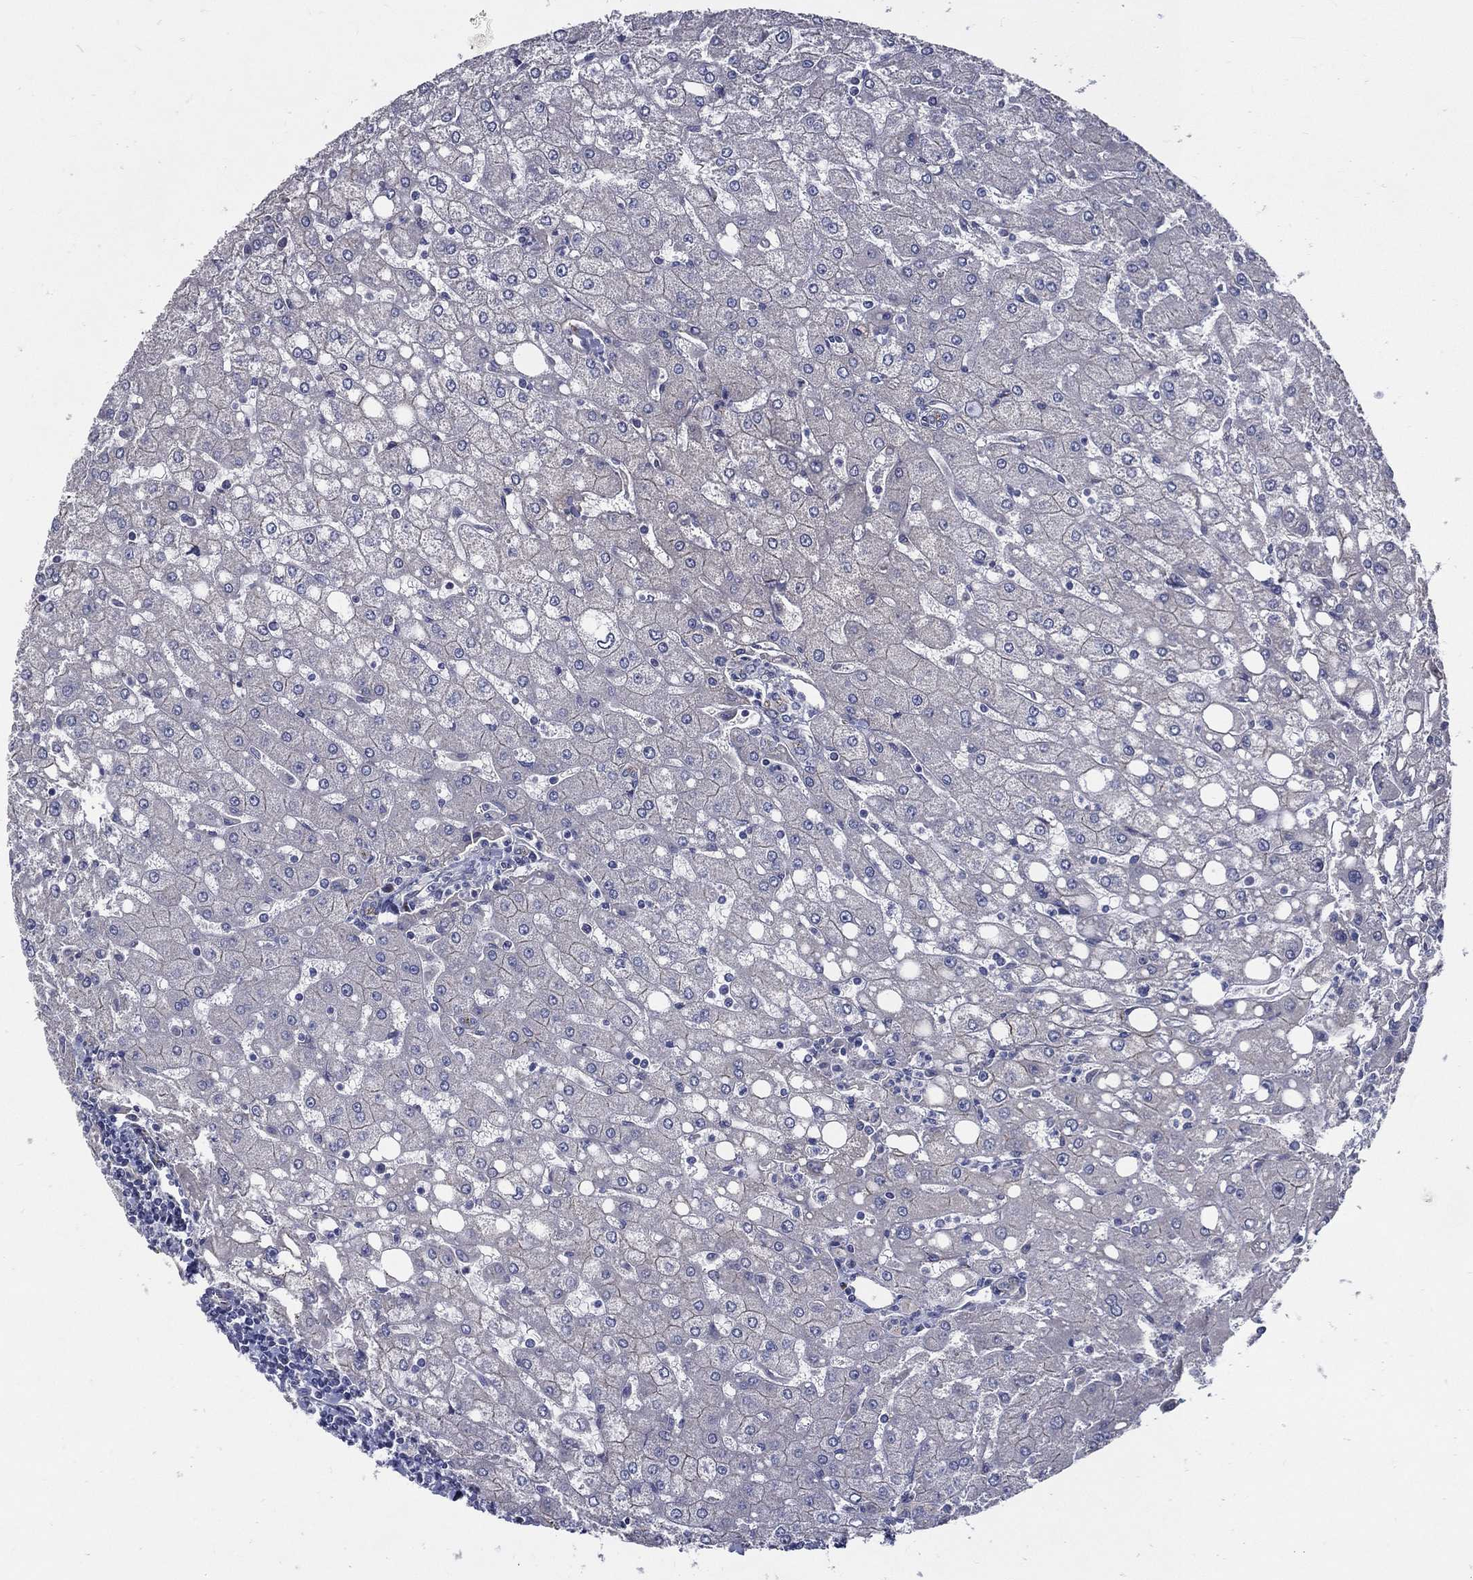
{"staining": {"intensity": "negative", "quantity": "none", "location": "none"}, "tissue": "liver", "cell_type": "Cholangiocytes", "image_type": "normal", "snomed": [{"axis": "morphology", "description": "Normal tissue, NOS"}, {"axis": "topography", "description": "Liver"}], "caption": "A micrograph of liver stained for a protein shows no brown staining in cholangiocytes. Nuclei are stained in blue.", "gene": "ARHGAP11A", "patient": {"sex": "female", "age": 53}}